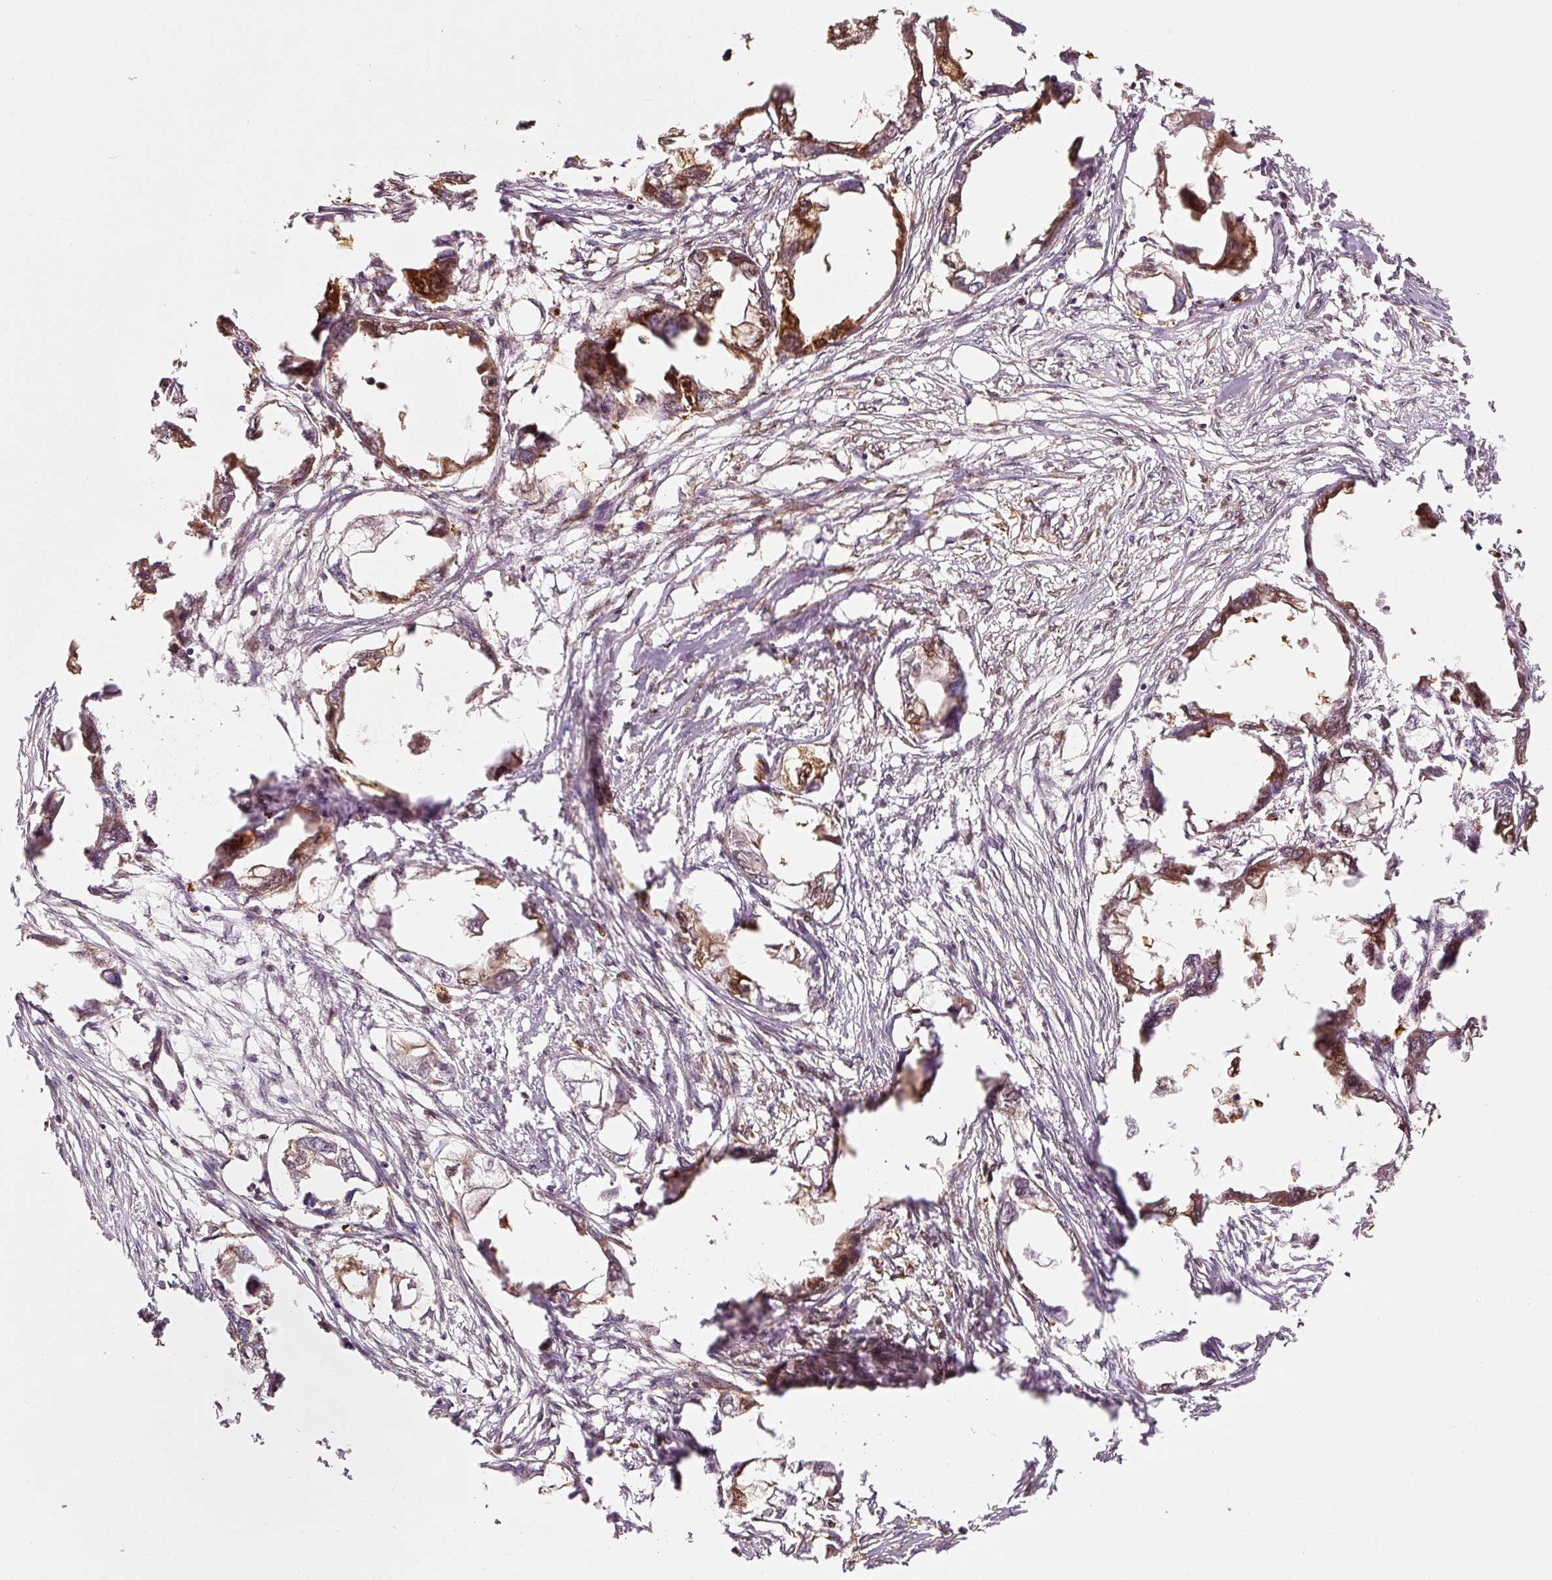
{"staining": {"intensity": "strong", "quantity": "25%-75%", "location": "cytoplasmic/membranous,nuclear"}, "tissue": "endometrial cancer", "cell_type": "Tumor cells", "image_type": "cancer", "snomed": [{"axis": "morphology", "description": "Adenocarcinoma, NOS"}, {"axis": "morphology", "description": "Adenocarcinoma, metastatic, NOS"}, {"axis": "topography", "description": "Adipose tissue"}, {"axis": "topography", "description": "Endometrium"}], "caption": "Immunohistochemical staining of endometrial adenocarcinoma displays strong cytoplasmic/membranous and nuclear protein staining in approximately 25%-75% of tumor cells. (DAB = brown stain, brightfield microscopy at high magnification).", "gene": "FBXL14", "patient": {"sex": "female", "age": 67}}